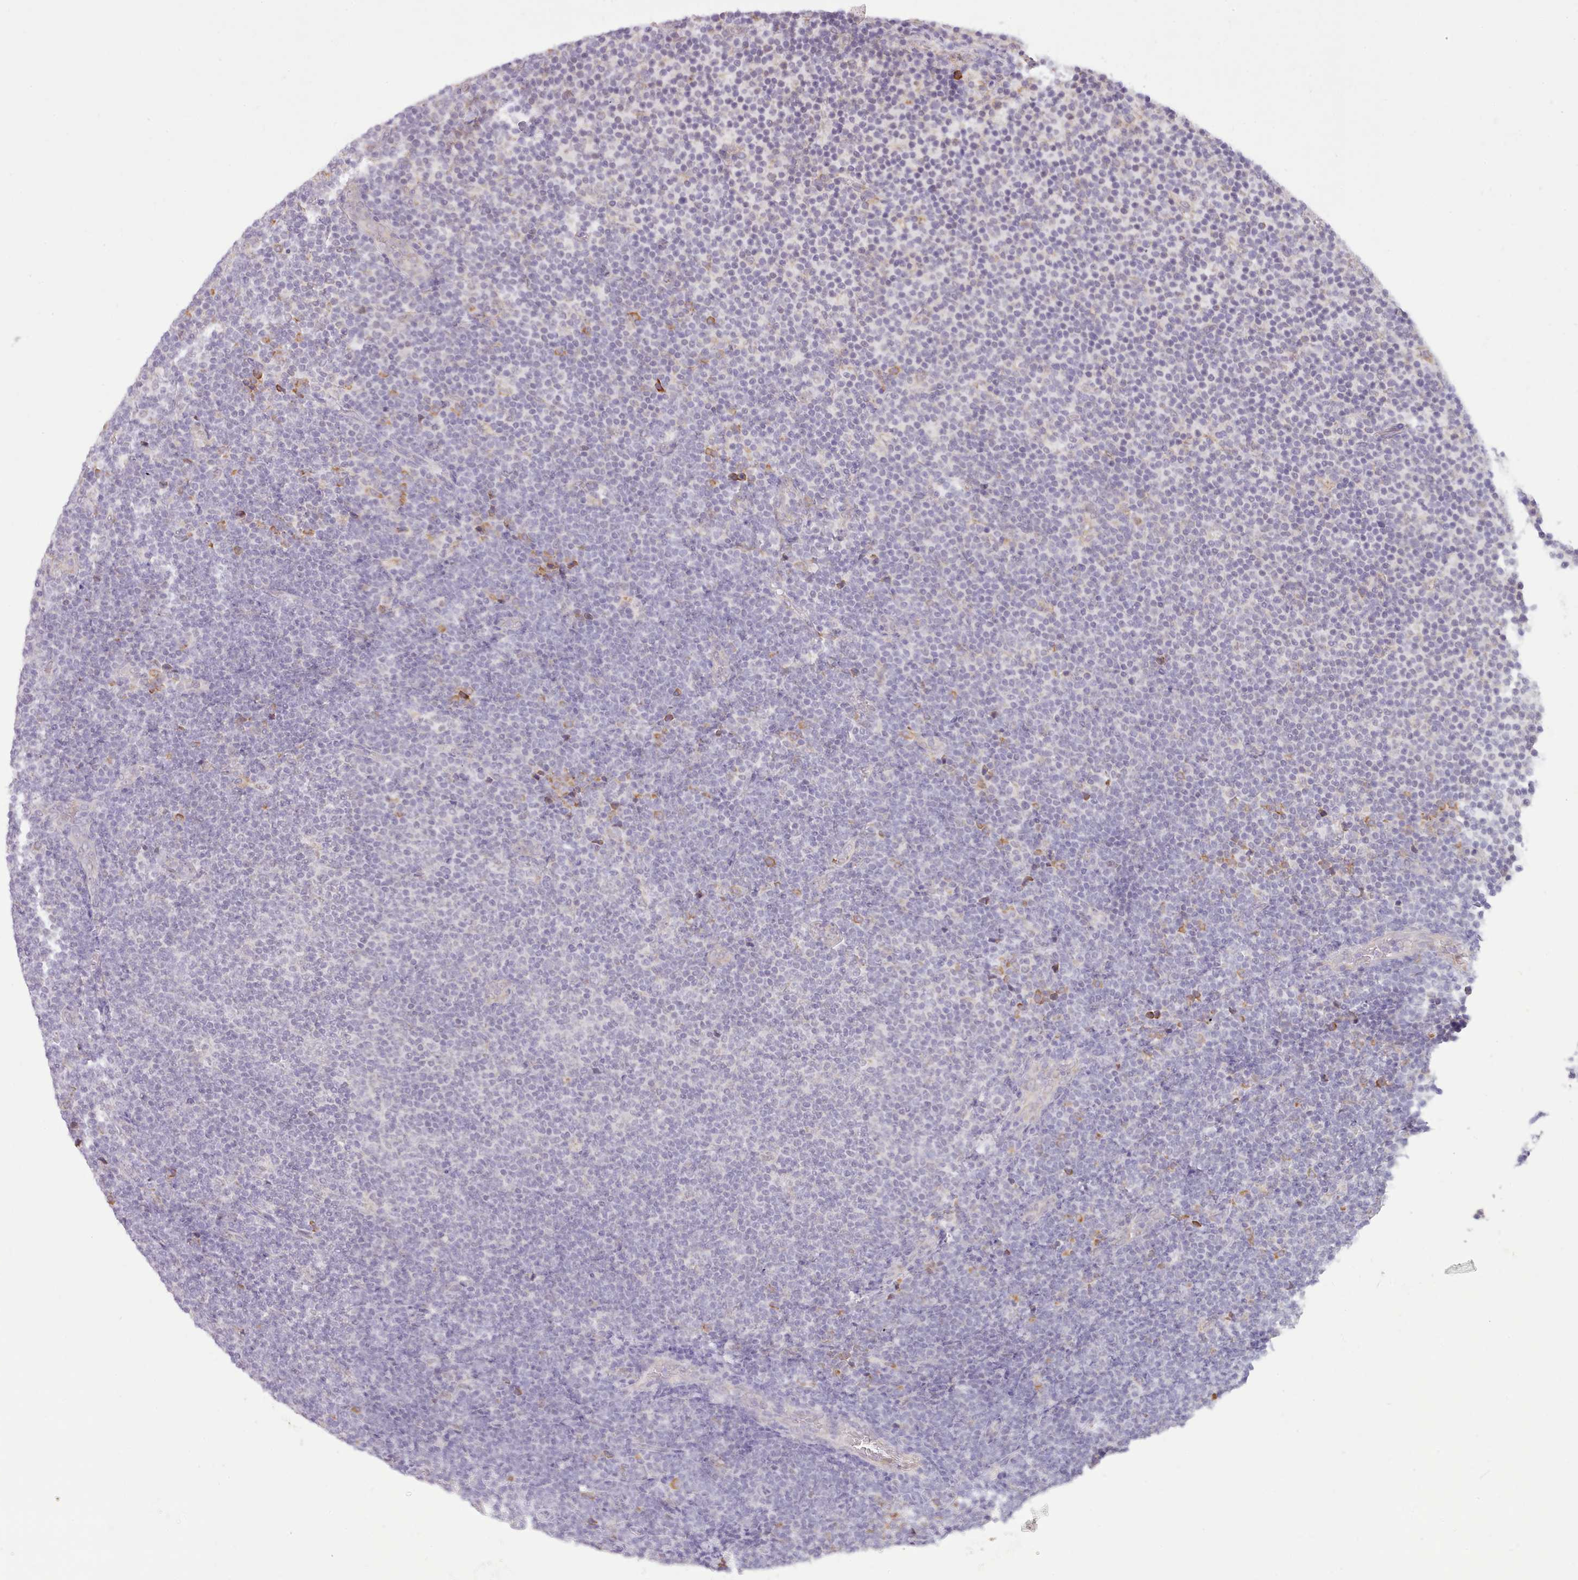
{"staining": {"intensity": "negative", "quantity": "none", "location": "none"}, "tissue": "lymphoma", "cell_type": "Tumor cells", "image_type": "cancer", "snomed": [{"axis": "morphology", "description": "Malignant lymphoma, non-Hodgkin's type, Low grade"}, {"axis": "topography", "description": "Lymph node"}], "caption": "High power microscopy histopathology image of an immunohistochemistry photomicrograph of lymphoma, revealing no significant staining in tumor cells.", "gene": "SEC61B", "patient": {"sex": "male", "age": 66}}